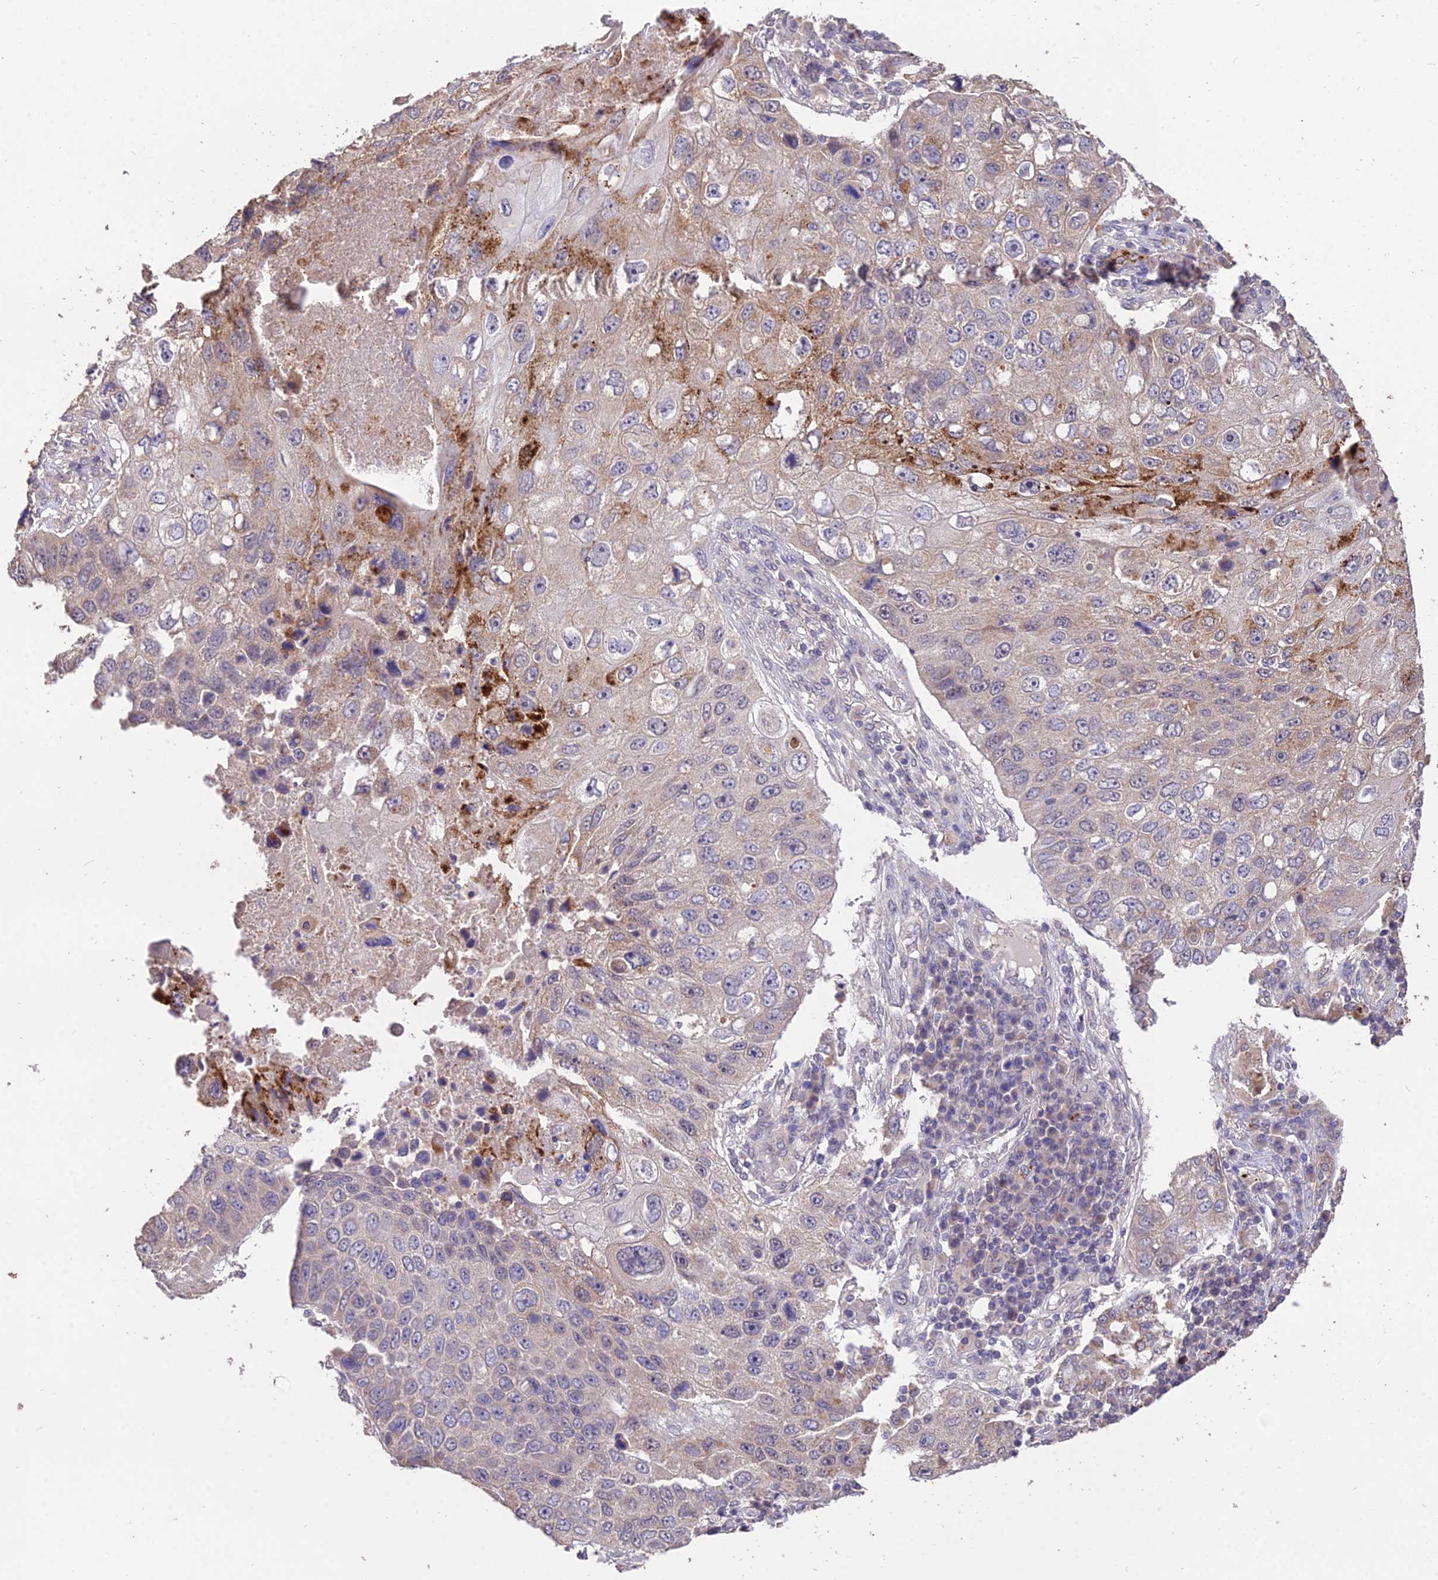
{"staining": {"intensity": "moderate", "quantity": "<25%", "location": "cytoplasmic/membranous"}, "tissue": "lung cancer", "cell_type": "Tumor cells", "image_type": "cancer", "snomed": [{"axis": "morphology", "description": "Squamous cell carcinoma, NOS"}, {"axis": "topography", "description": "Lung"}], "caption": "Immunohistochemical staining of human lung squamous cell carcinoma demonstrates low levels of moderate cytoplasmic/membranous staining in about <25% of tumor cells.", "gene": "SDHD", "patient": {"sex": "male", "age": 61}}